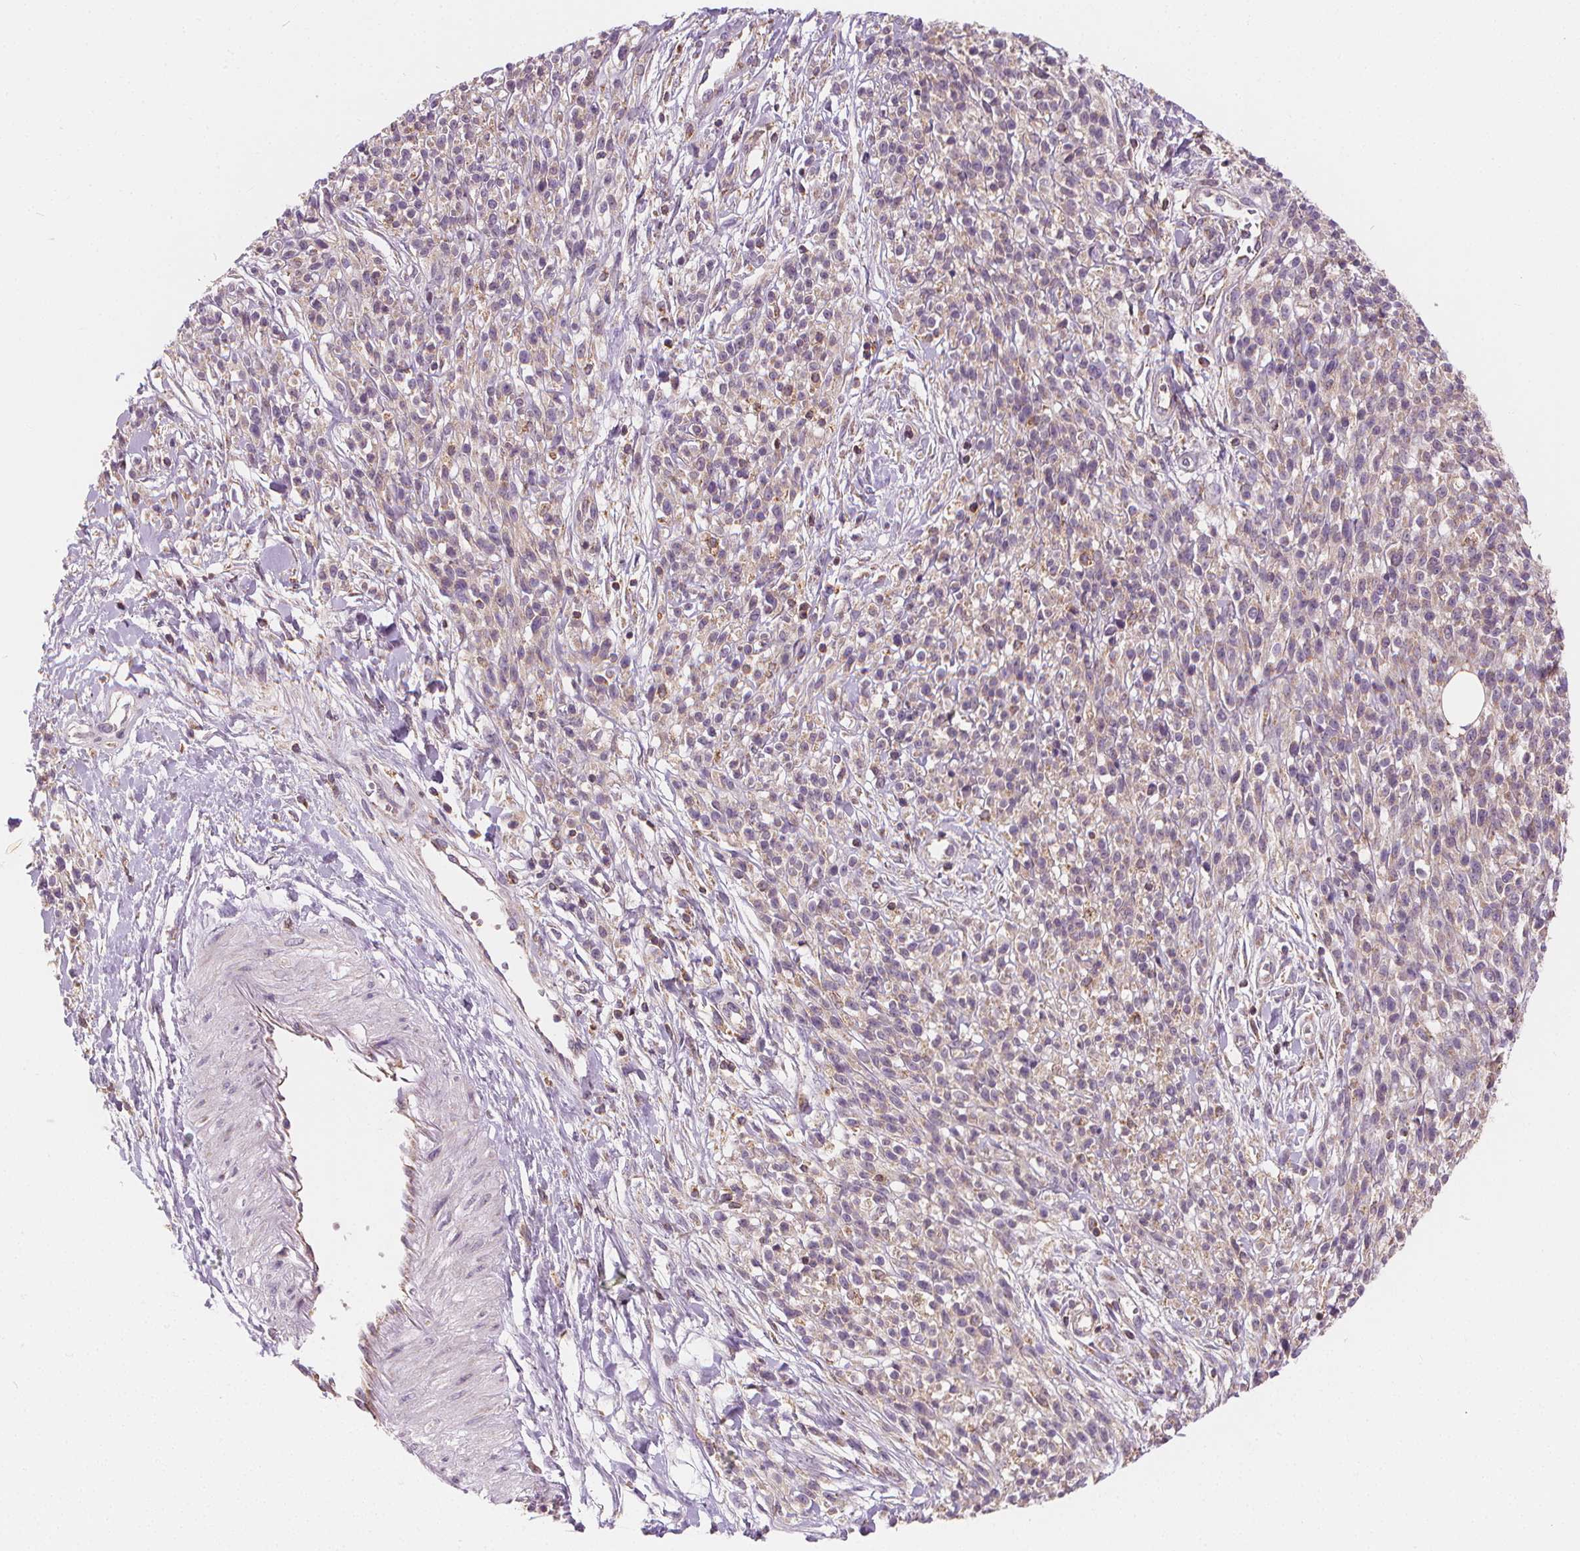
{"staining": {"intensity": "weak", "quantity": "<25%", "location": "cytoplasmic/membranous"}, "tissue": "melanoma", "cell_type": "Tumor cells", "image_type": "cancer", "snomed": [{"axis": "morphology", "description": "Malignant melanoma, NOS"}, {"axis": "topography", "description": "Skin"}, {"axis": "topography", "description": "Skin of trunk"}], "caption": "The photomicrograph exhibits no staining of tumor cells in malignant melanoma. The staining was performed using DAB to visualize the protein expression in brown, while the nuclei were stained in blue with hematoxylin (Magnification: 20x).", "gene": "RAB20", "patient": {"sex": "male", "age": 74}}